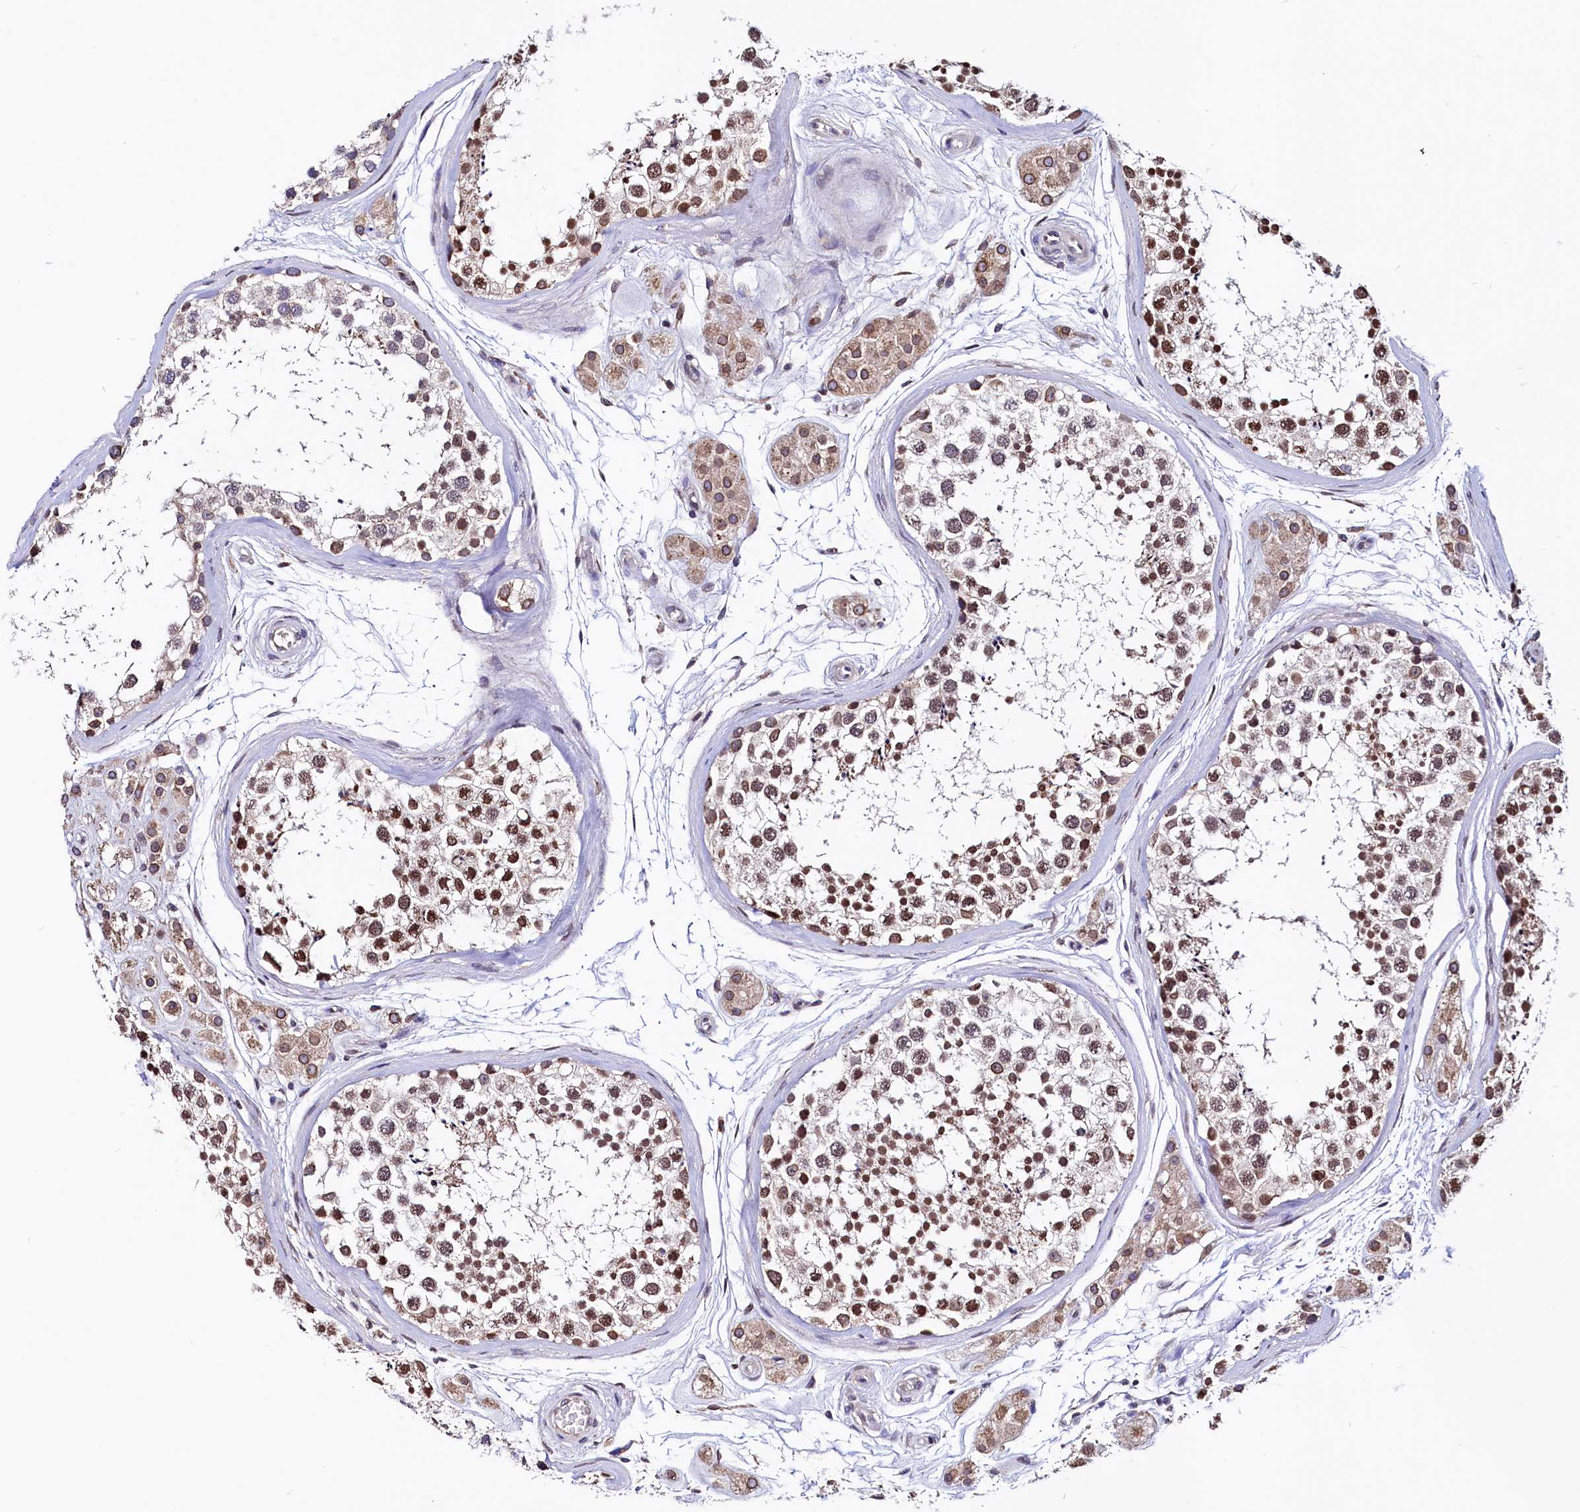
{"staining": {"intensity": "moderate", "quantity": "25%-75%", "location": "nuclear"}, "tissue": "testis", "cell_type": "Cells in seminiferous ducts", "image_type": "normal", "snomed": [{"axis": "morphology", "description": "Normal tissue, NOS"}, {"axis": "topography", "description": "Testis"}], "caption": "A brown stain shows moderate nuclear expression of a protein in cells in seminiferous ducts of normal testis.", "gene": "HAND1", "patient": {"sex": "male", "age": 56}}